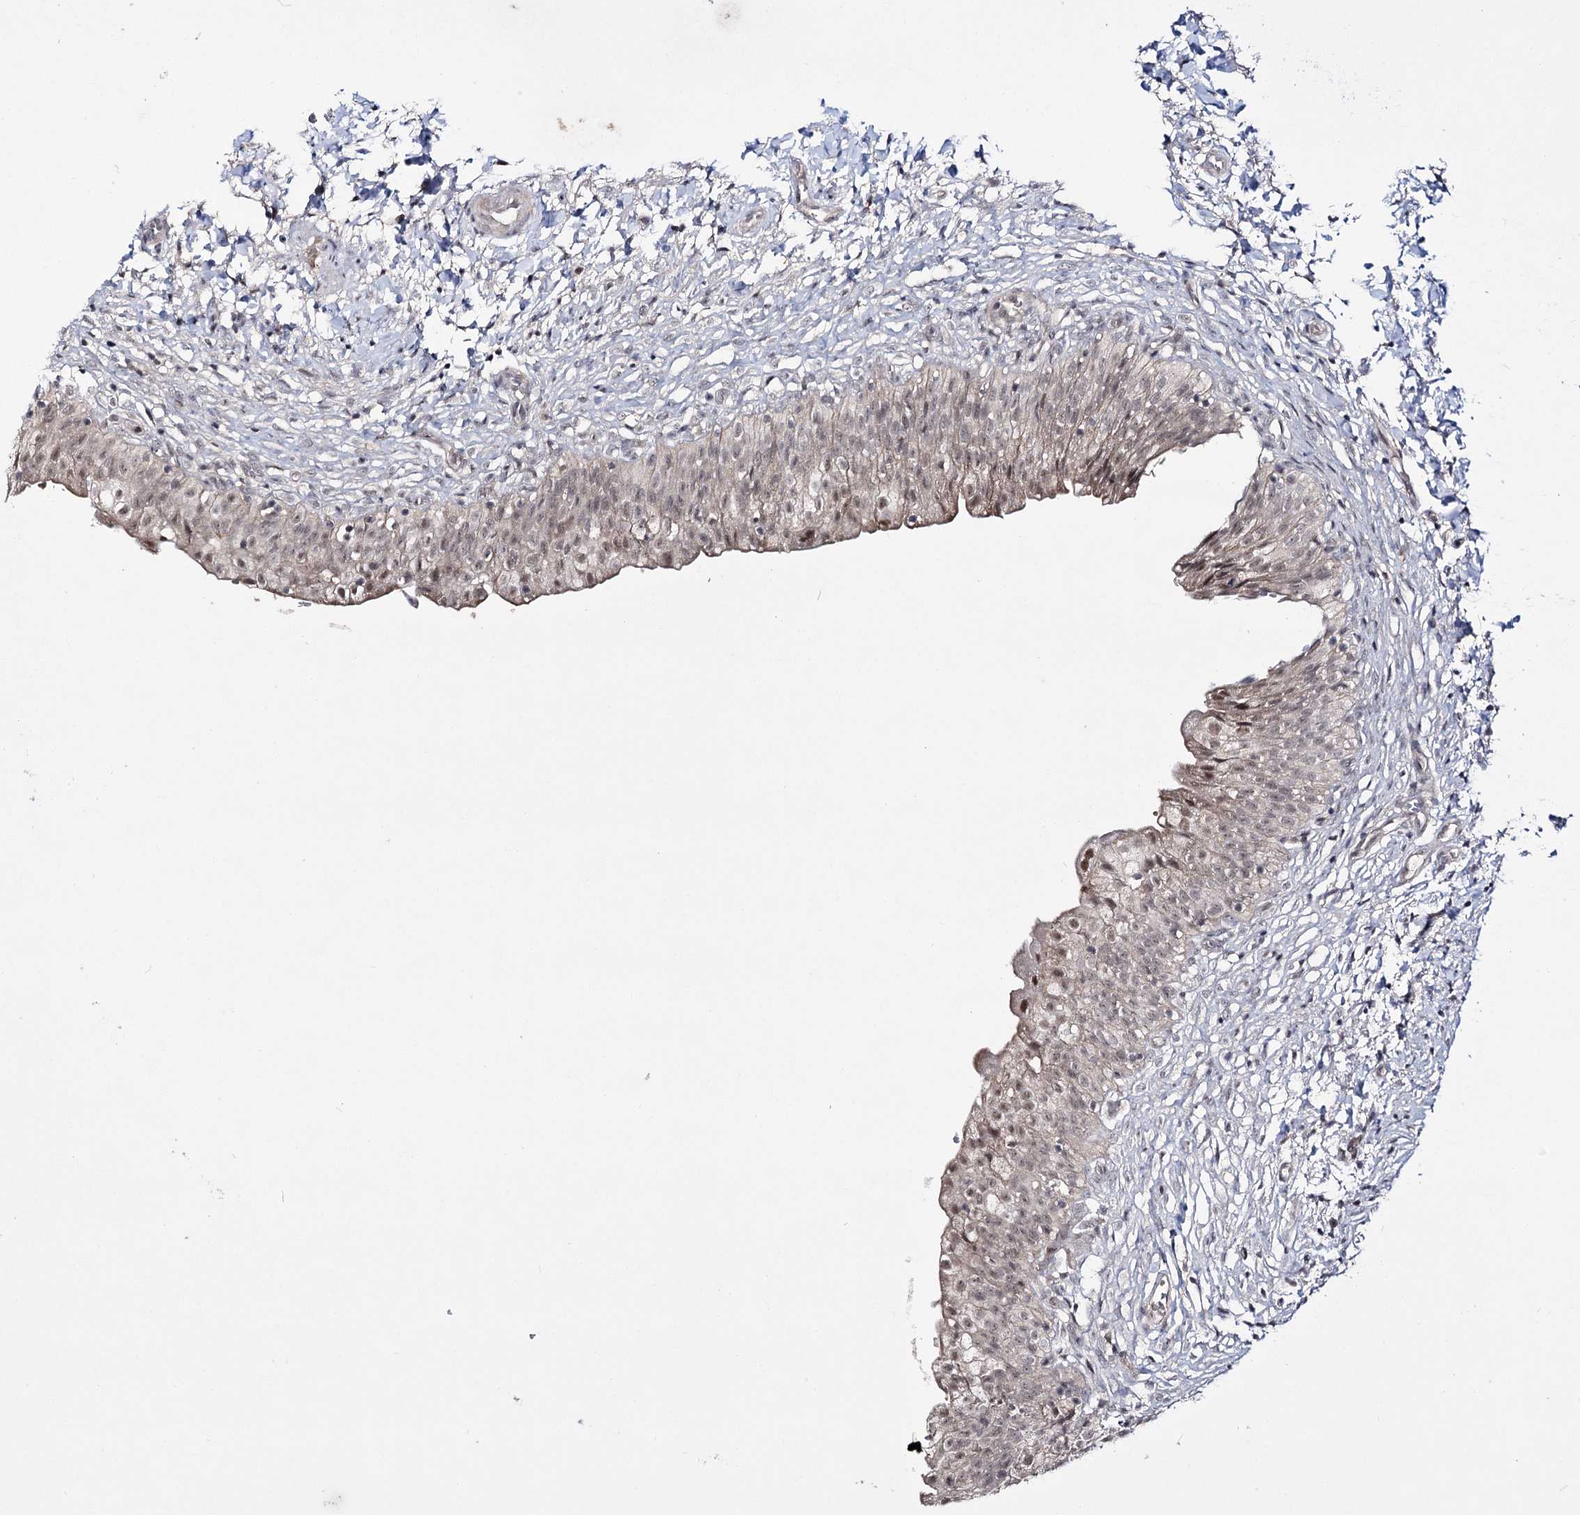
{"staining": {"intensity": "moderate", "quantity": "25%-75%", "location": "nuclear"}, "tissue": "urinary bladder", "cell_type": "Urothelial cells", "image_type": "normal", "snomed": [{"axis": "morphology", "description": "Normal tissue, NOS"}, {"axis": "topography", "description": "Urinary bladder"}], "caption": "DAB immunohistochemical staining of normal human urinary bladder reveals moderate nuclear protein staining in about 25%-75% of urothelial cells.", "gene": "HOXC11", "patient": {"sex": "male", "age": 55}}